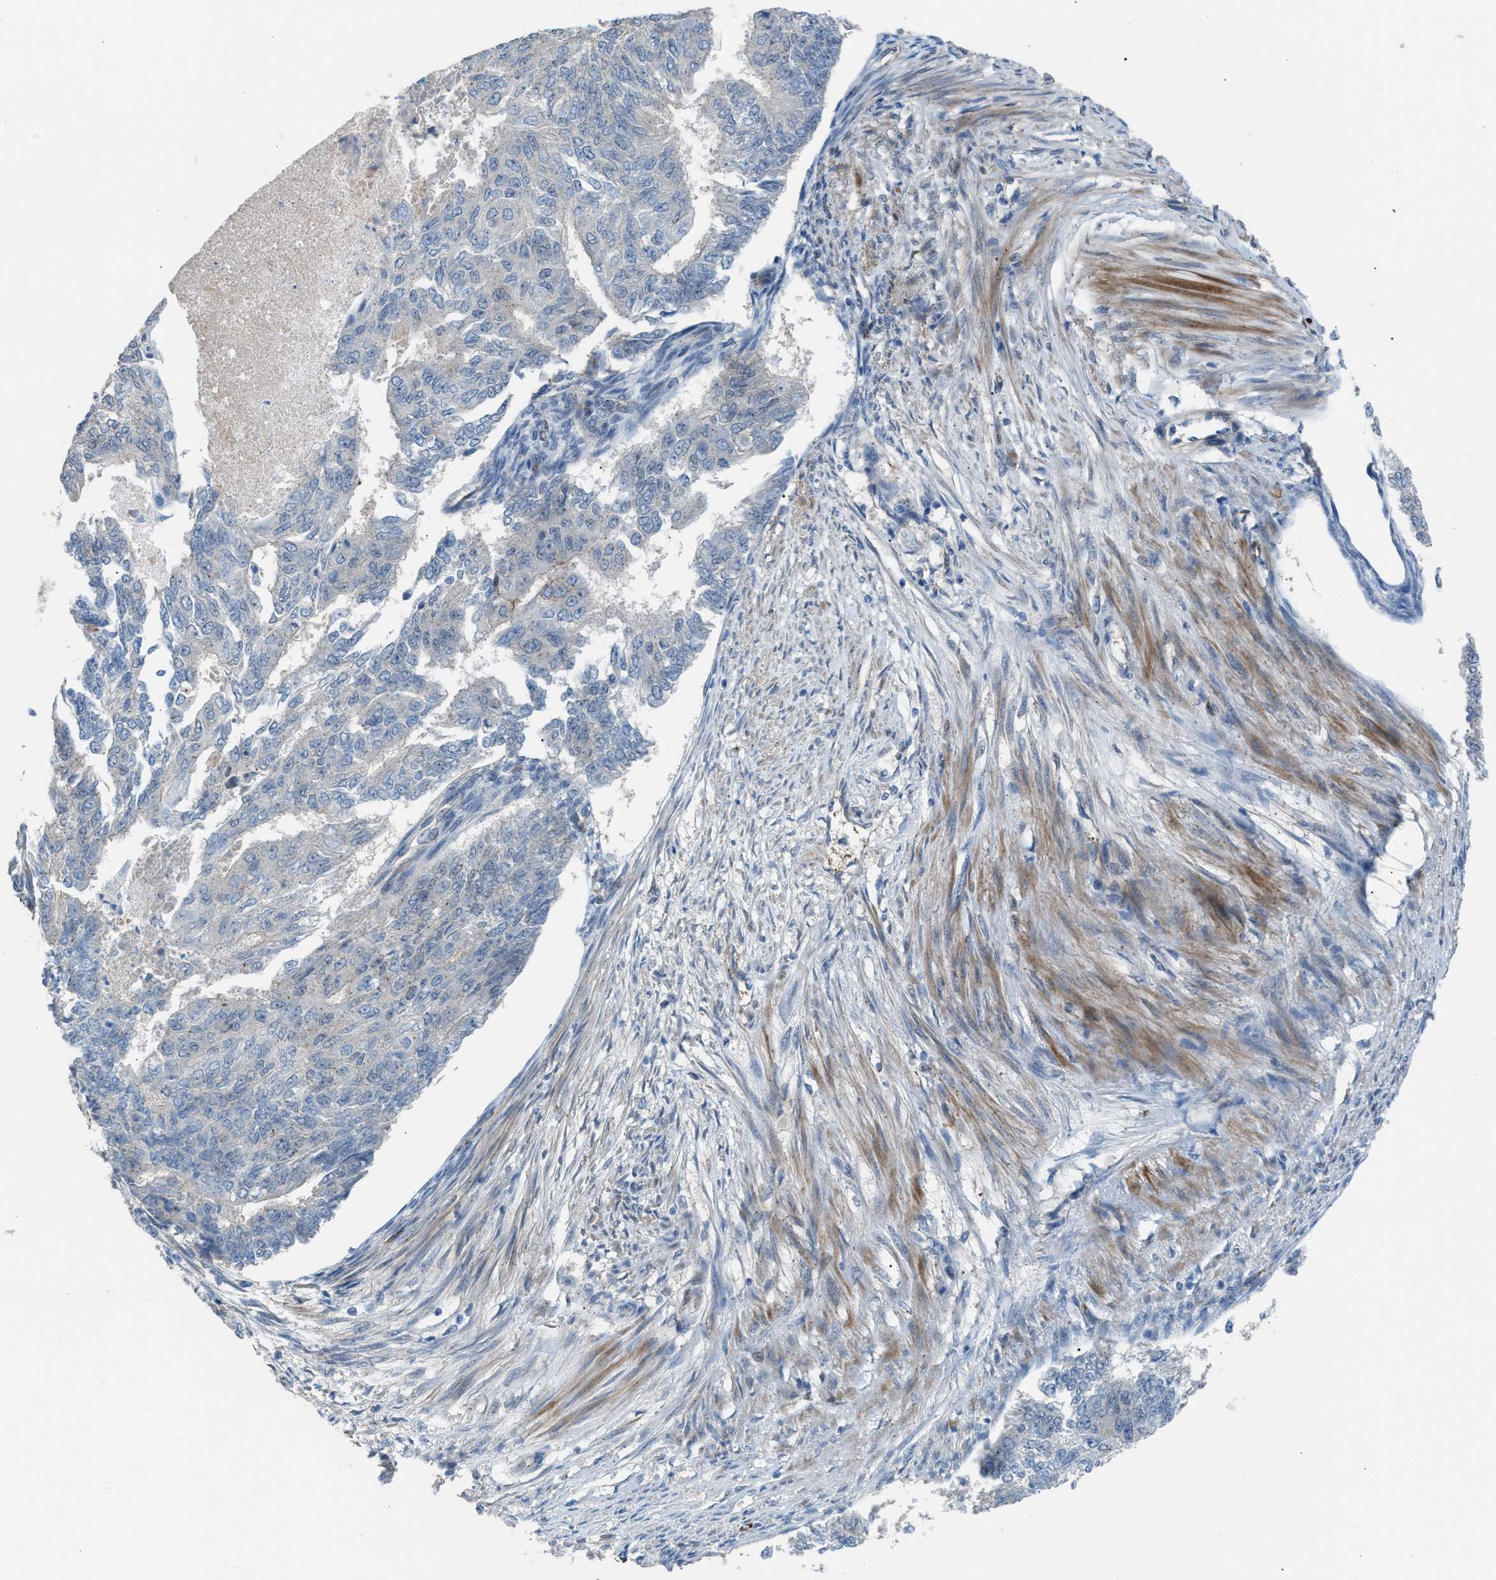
{"staining": {"intensity": "negative", "quantity": "none", "location": "none"}, "tissue": "endometrial cancer", "cell_type": "Tumor cells", "image_type": "cancer", "snomed": [{"axis": "morphology", "description": "Adenocarcinoma, NOS"}, {"axis": "topography", "description": "Endometrium"}], "caption": "Human adenocarcinoma (endometrial) stained for a protein using IHC reveals no expression in tumor cells.", "gene": "CRTC1", "patient": {"sex": "female", "age": 32}}